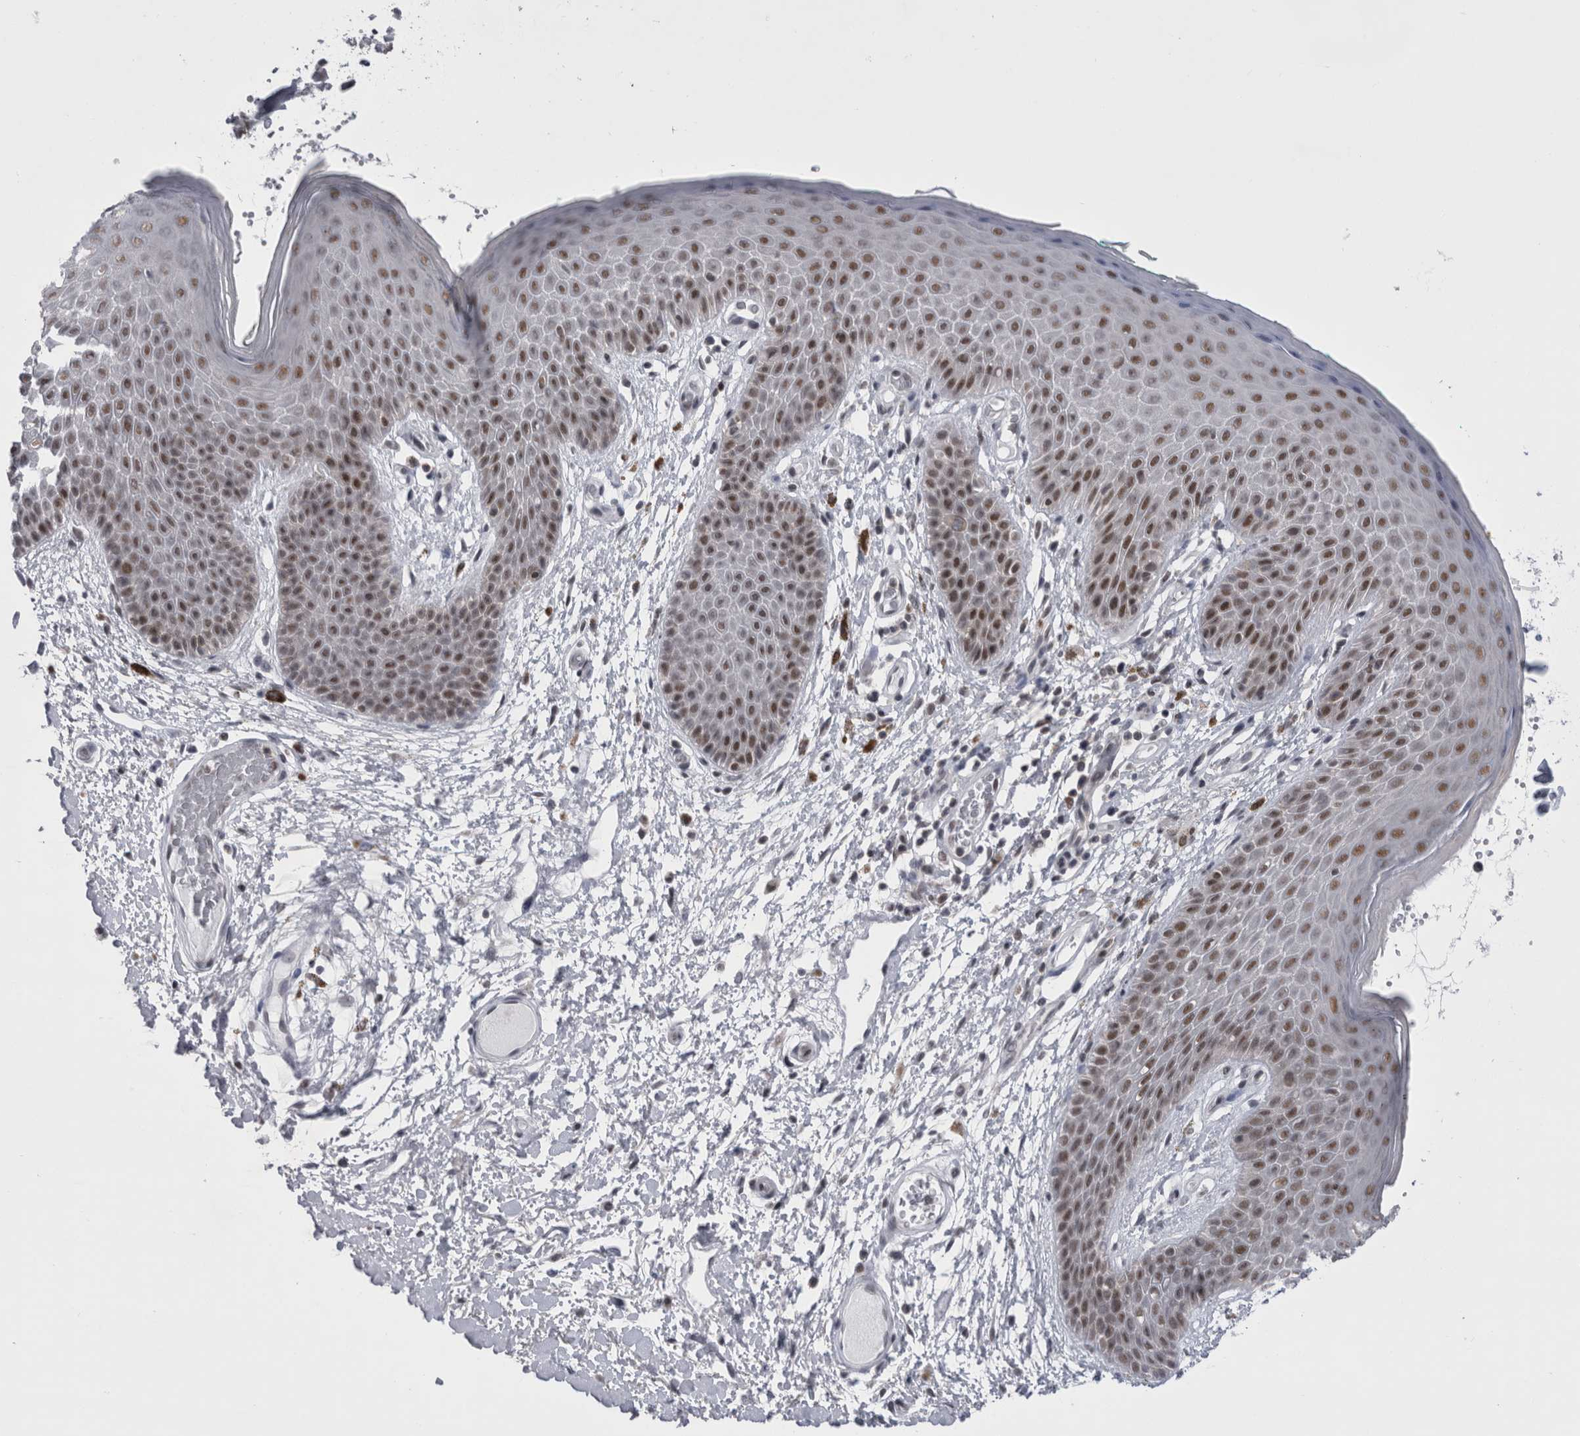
{"staining": {"intensity": "moderate", "quantity": ">75%", "location": "nuclear"}, "tissue": "skin", "cell_type": "Epidermal cells", "image_type": "normal", "snomed": [{"axis": "morphology", "description": "Normal tissue, NOS"}, {"axis": "topography", "description": "Anal"}], "caption": "The photomicrograph demonstrates a brown stain indicating the presence of a protein in the nuclear of epidermal cells in skin. (DAB (3,3'-diaminobenzidine) IHC, brown staining for protein, blue staining for nuclei).", "gene": "PSMB2", "patient": {"sex": "male", "age": 74}}